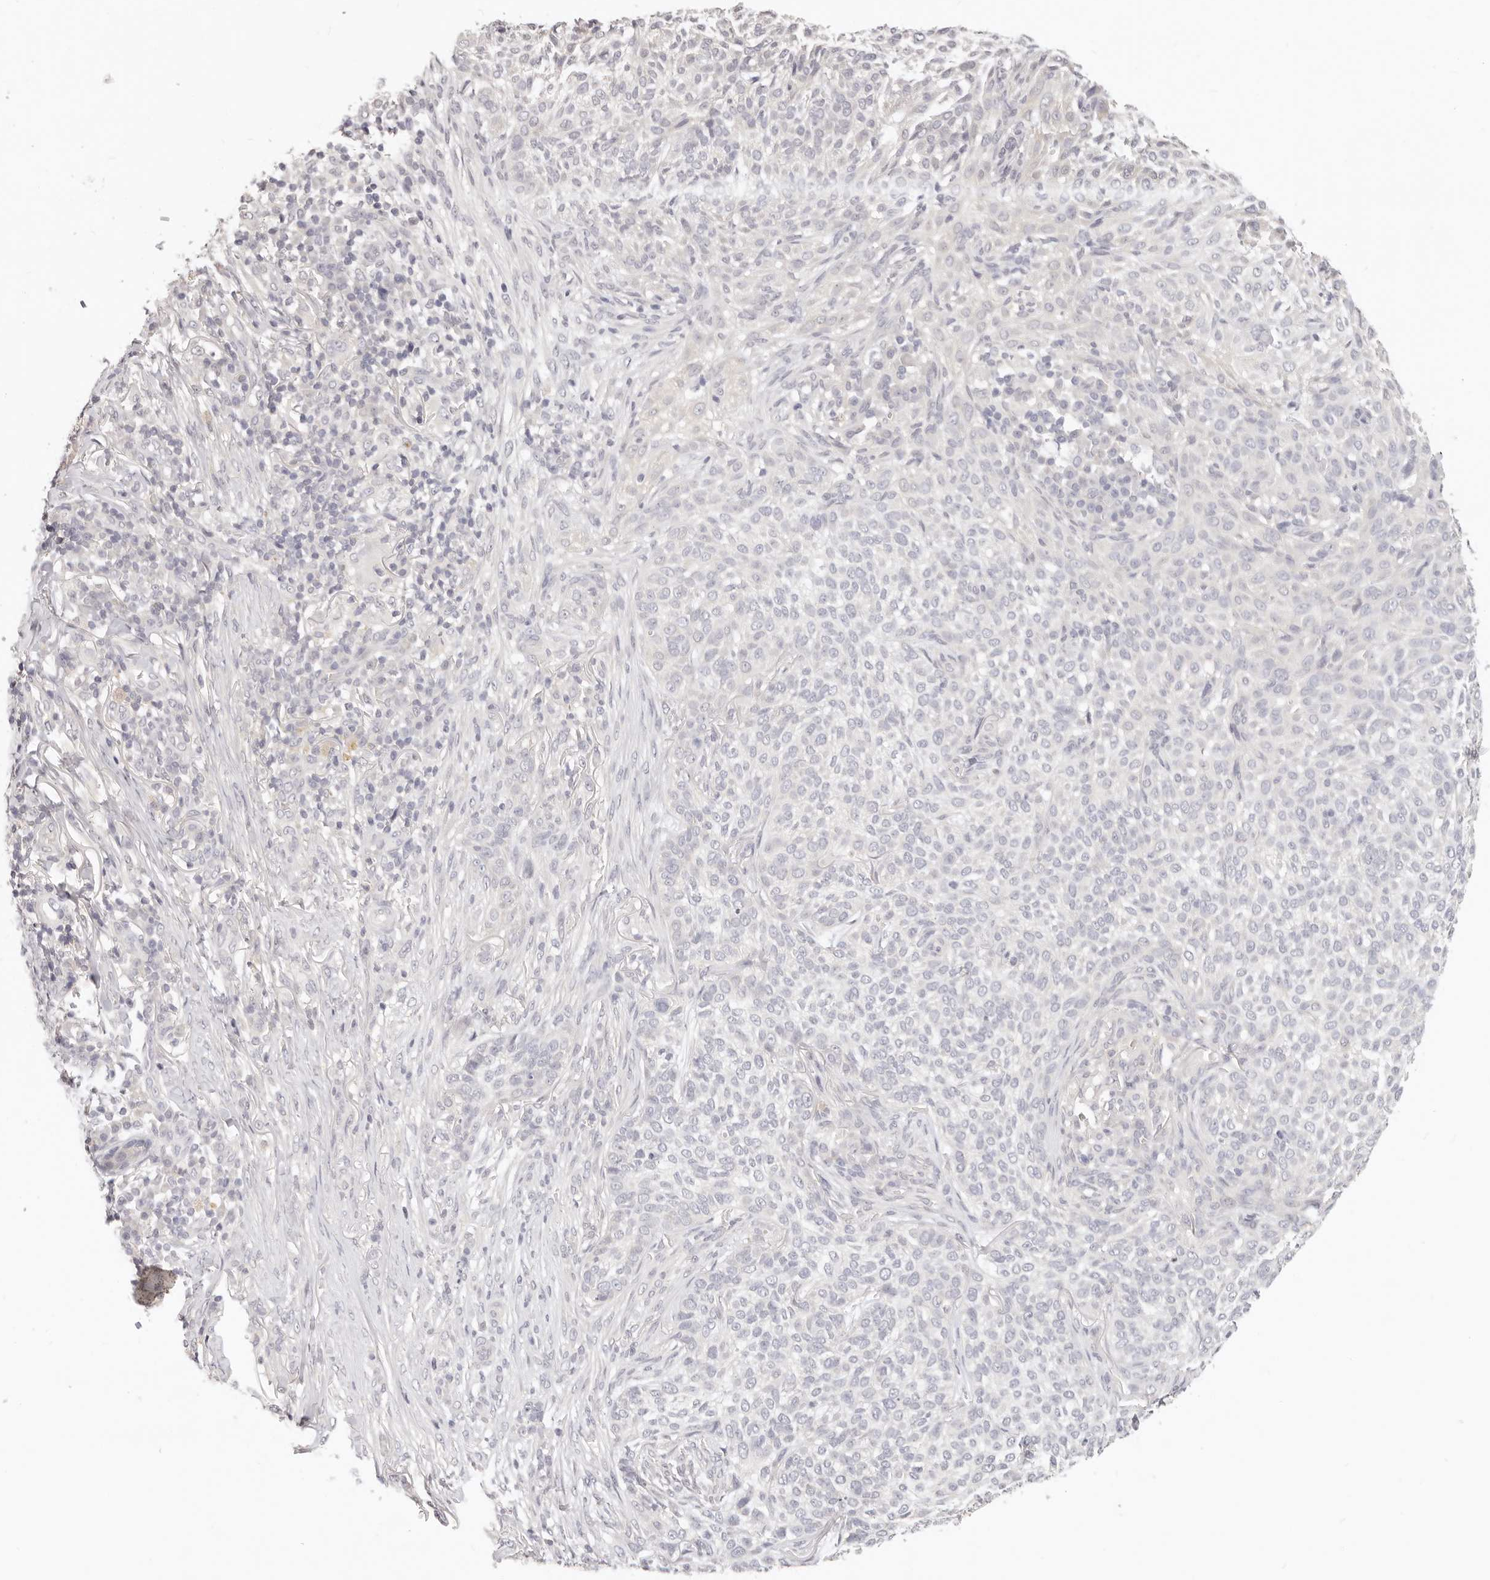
{"staining": {"intensity": "negative", "quantity": "none", "location": "none"}, "tissue": "skin cancer", "cell_type": "Tumor cells", "image_type": "cancer", "snomed": [{"axis": "morphology", "description": "Basal cell carcinoma"}, {"axis": "topography", "description": "Skin"}], "caption": "This histopathology image is of skin basal cell carcinoma stained with immunohistochemistry (IHC) to label a protein in brown with the nuclei are counter-stained blue. There is no expression in tumor cells. The staining is performed using DAB brown chromogen with nuclei counter-stained in using hematoxylin.", "gene": "GGPS1", "patient": {"sex": "female", "age": 64}}